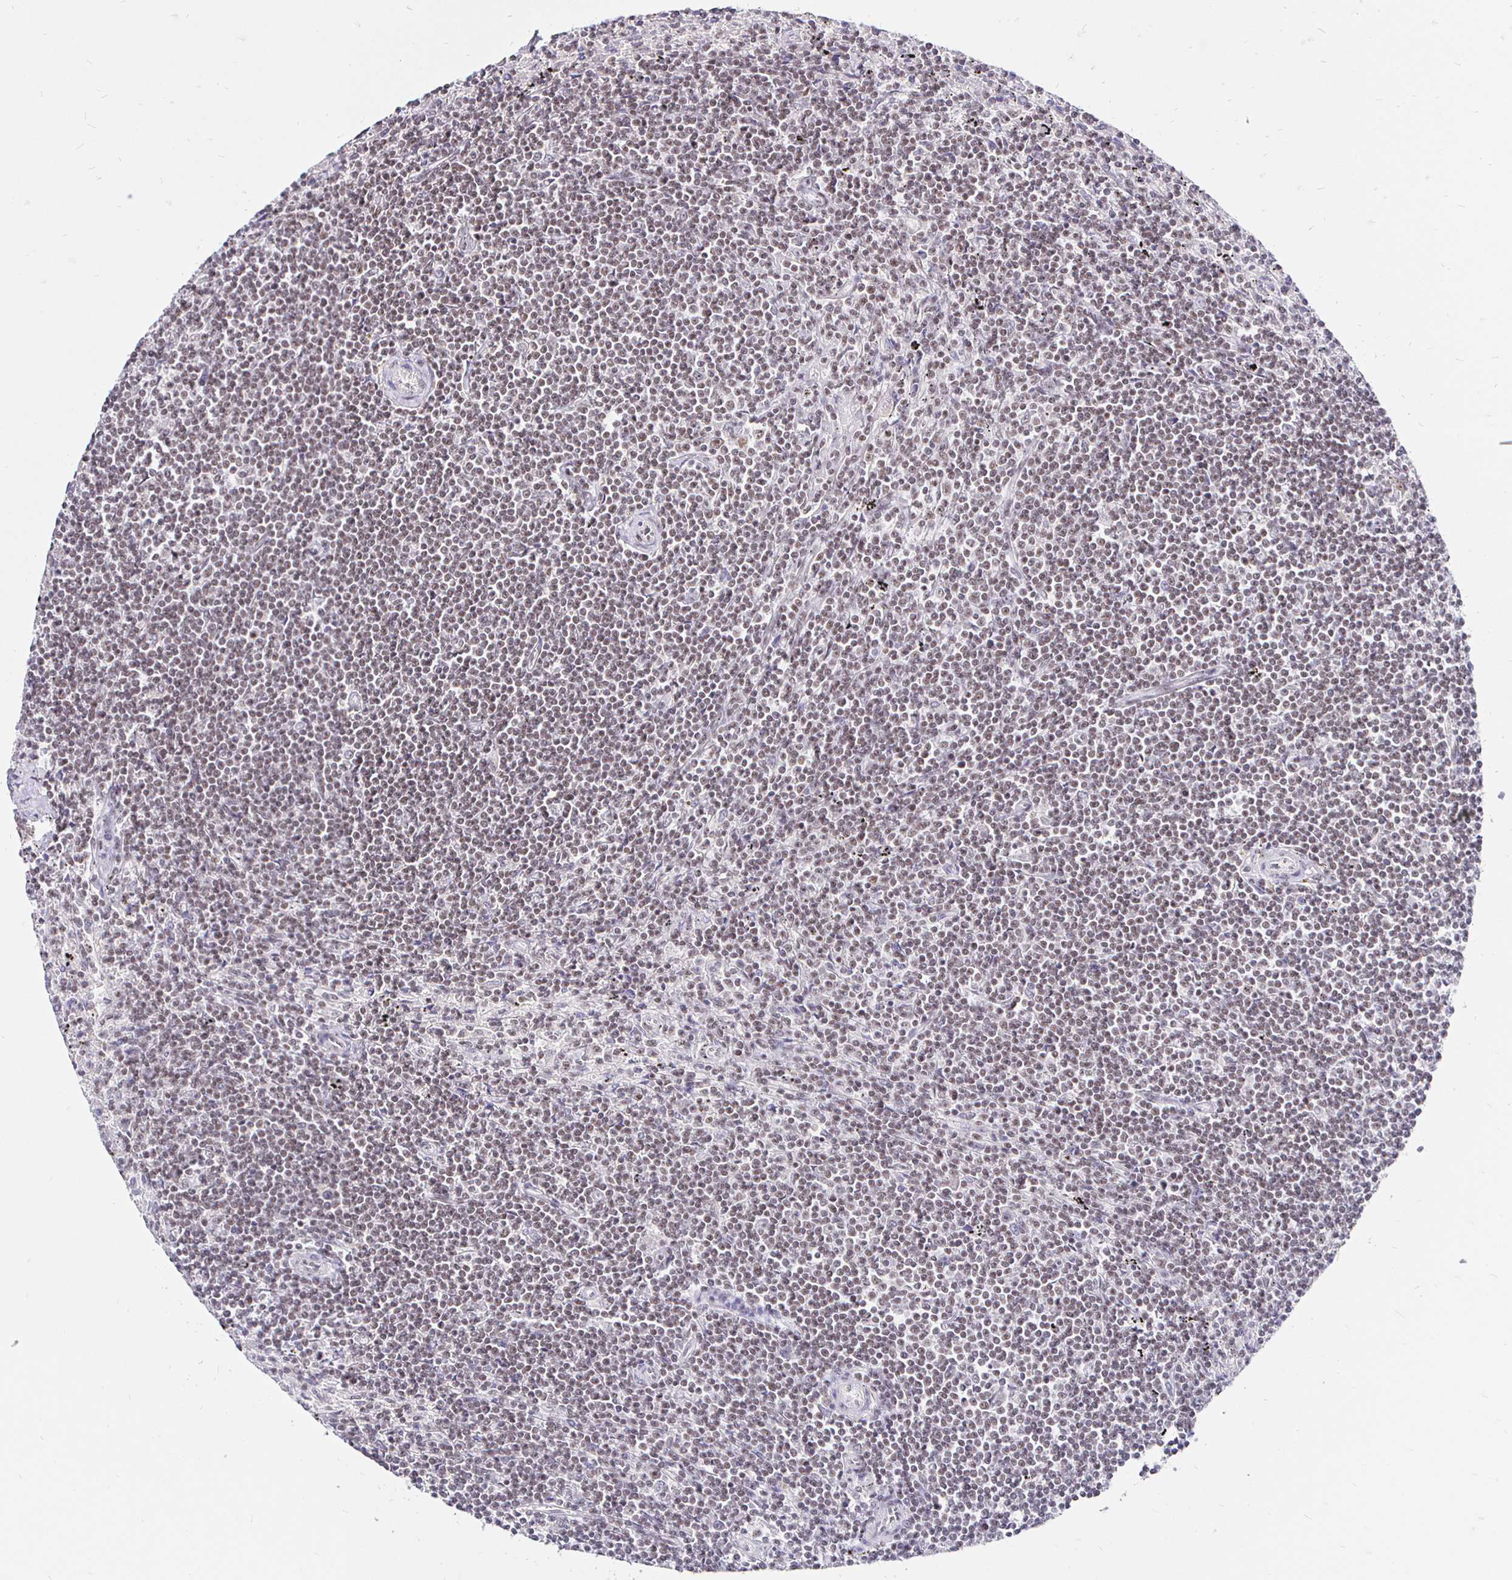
{"staining": {"intensity": "weak", "quantity": ">75%", "location": "nuclear"}, "tissue": "lymphoma", "cell_type": "Tumor cells", "image_type": "cancer", "snomed": [{"axis": "morphology", "description": "Malignant lymphoma, non-Hodgkin's type, Low grade"}, {"axis": "topography", "description": "Spleen"}], "caption": "Protein expression analysis of human lymphoma reveals weak nuclear positivity in approximately >75% of tumor cells.", "gene": "SIN3A", "patient": {"sex": "male", "age": 76}}